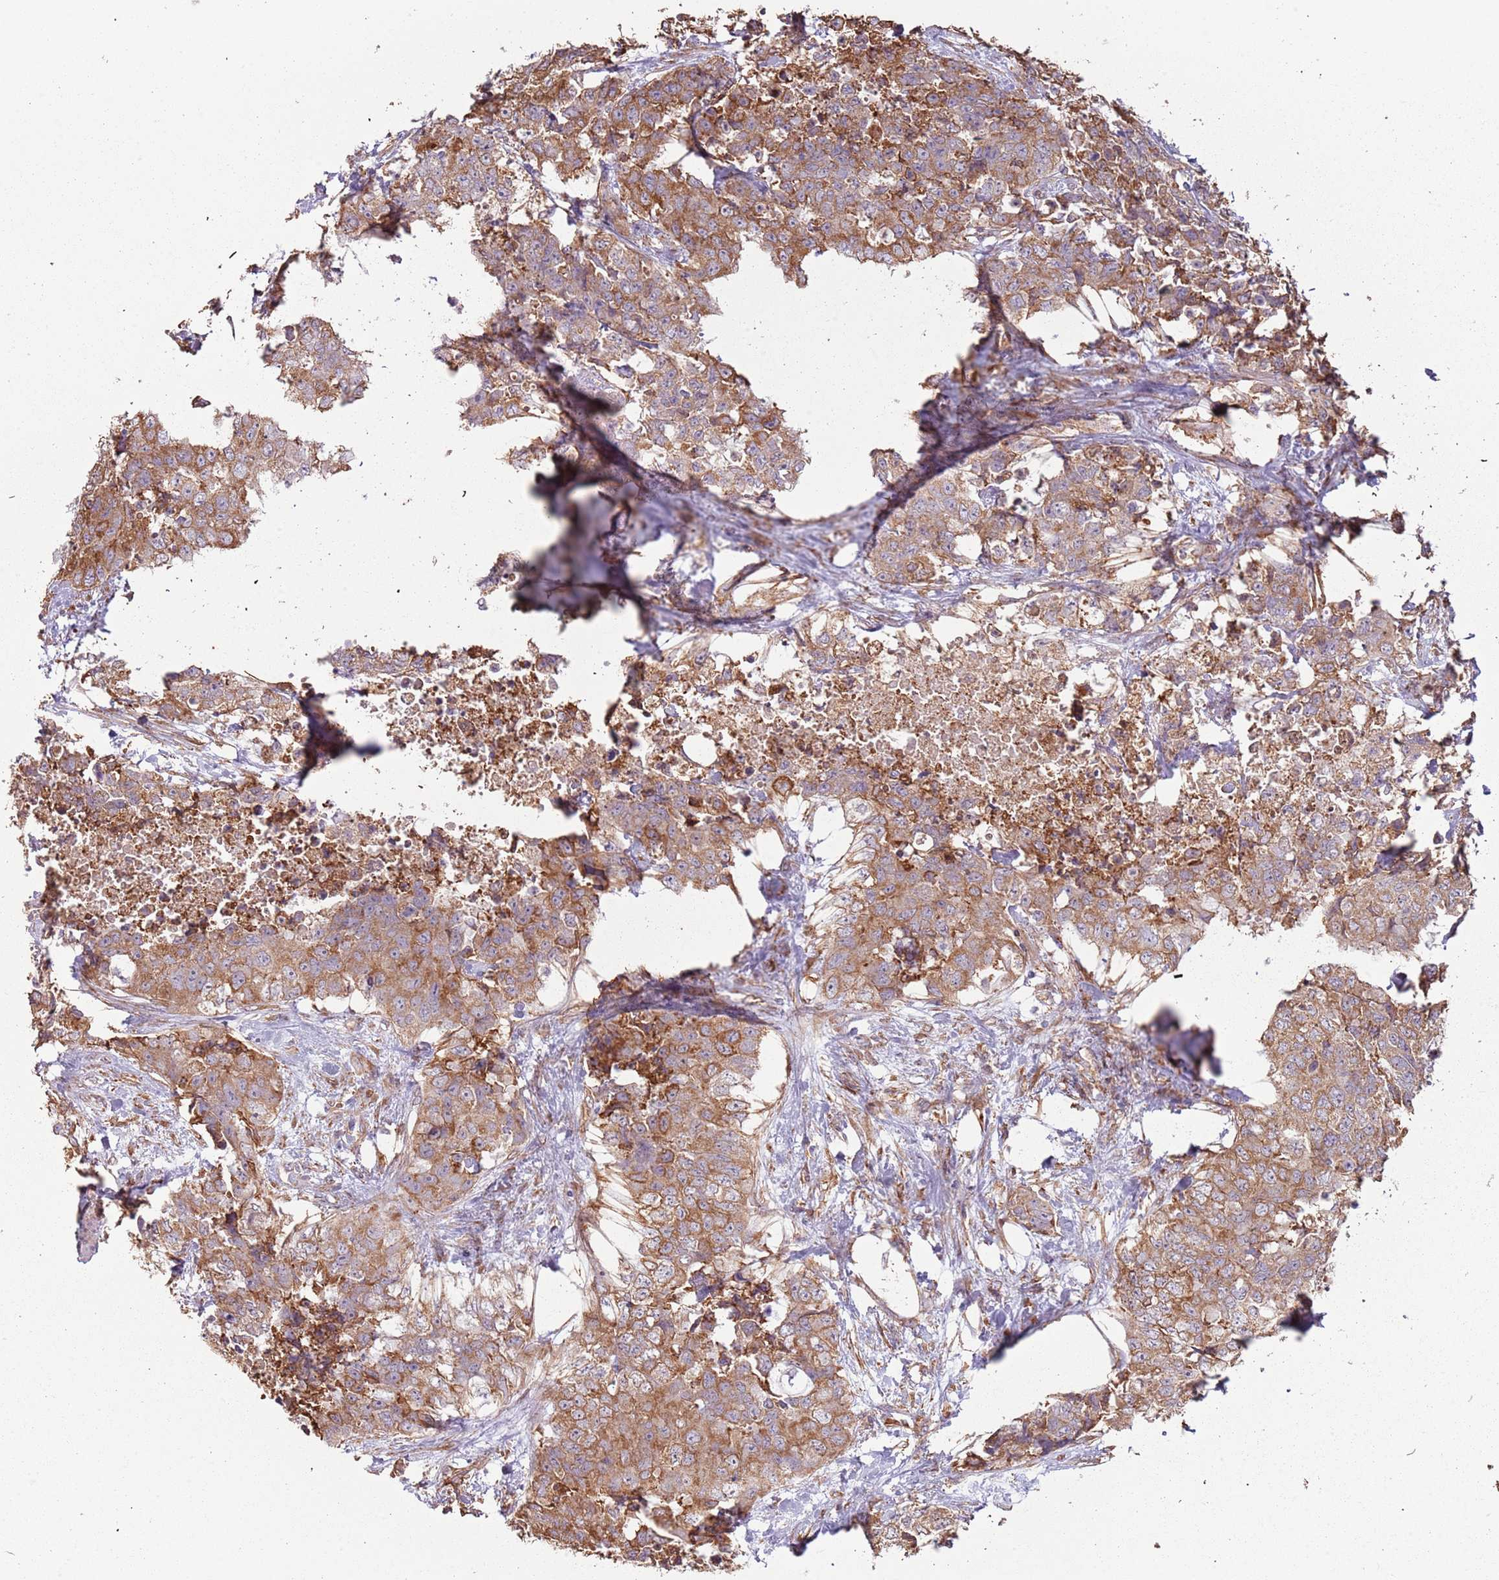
{"staining": {"intensity": "moderate", "quantity": ">75%", "location": "cytoplasmic/membranous"}, "tissue": "urothelial cancer", "cell_type": "Tumor cells", "image_type": "cancer", "snomed": [{"axis": "morphology", "description": "Urothelial carcinoma, High grade"}, {"axis": "topography", "description": "Urinary bladder"}], "caption": "Human high-grade urothelial carcinoma stained for a protein (brown) demonstrates moderate cytoplasmic/membranous positive positivity in approximately >75% of tumor cells.", "gene": "ATOSB", "patient": {"sex": "female", "age": 78}}